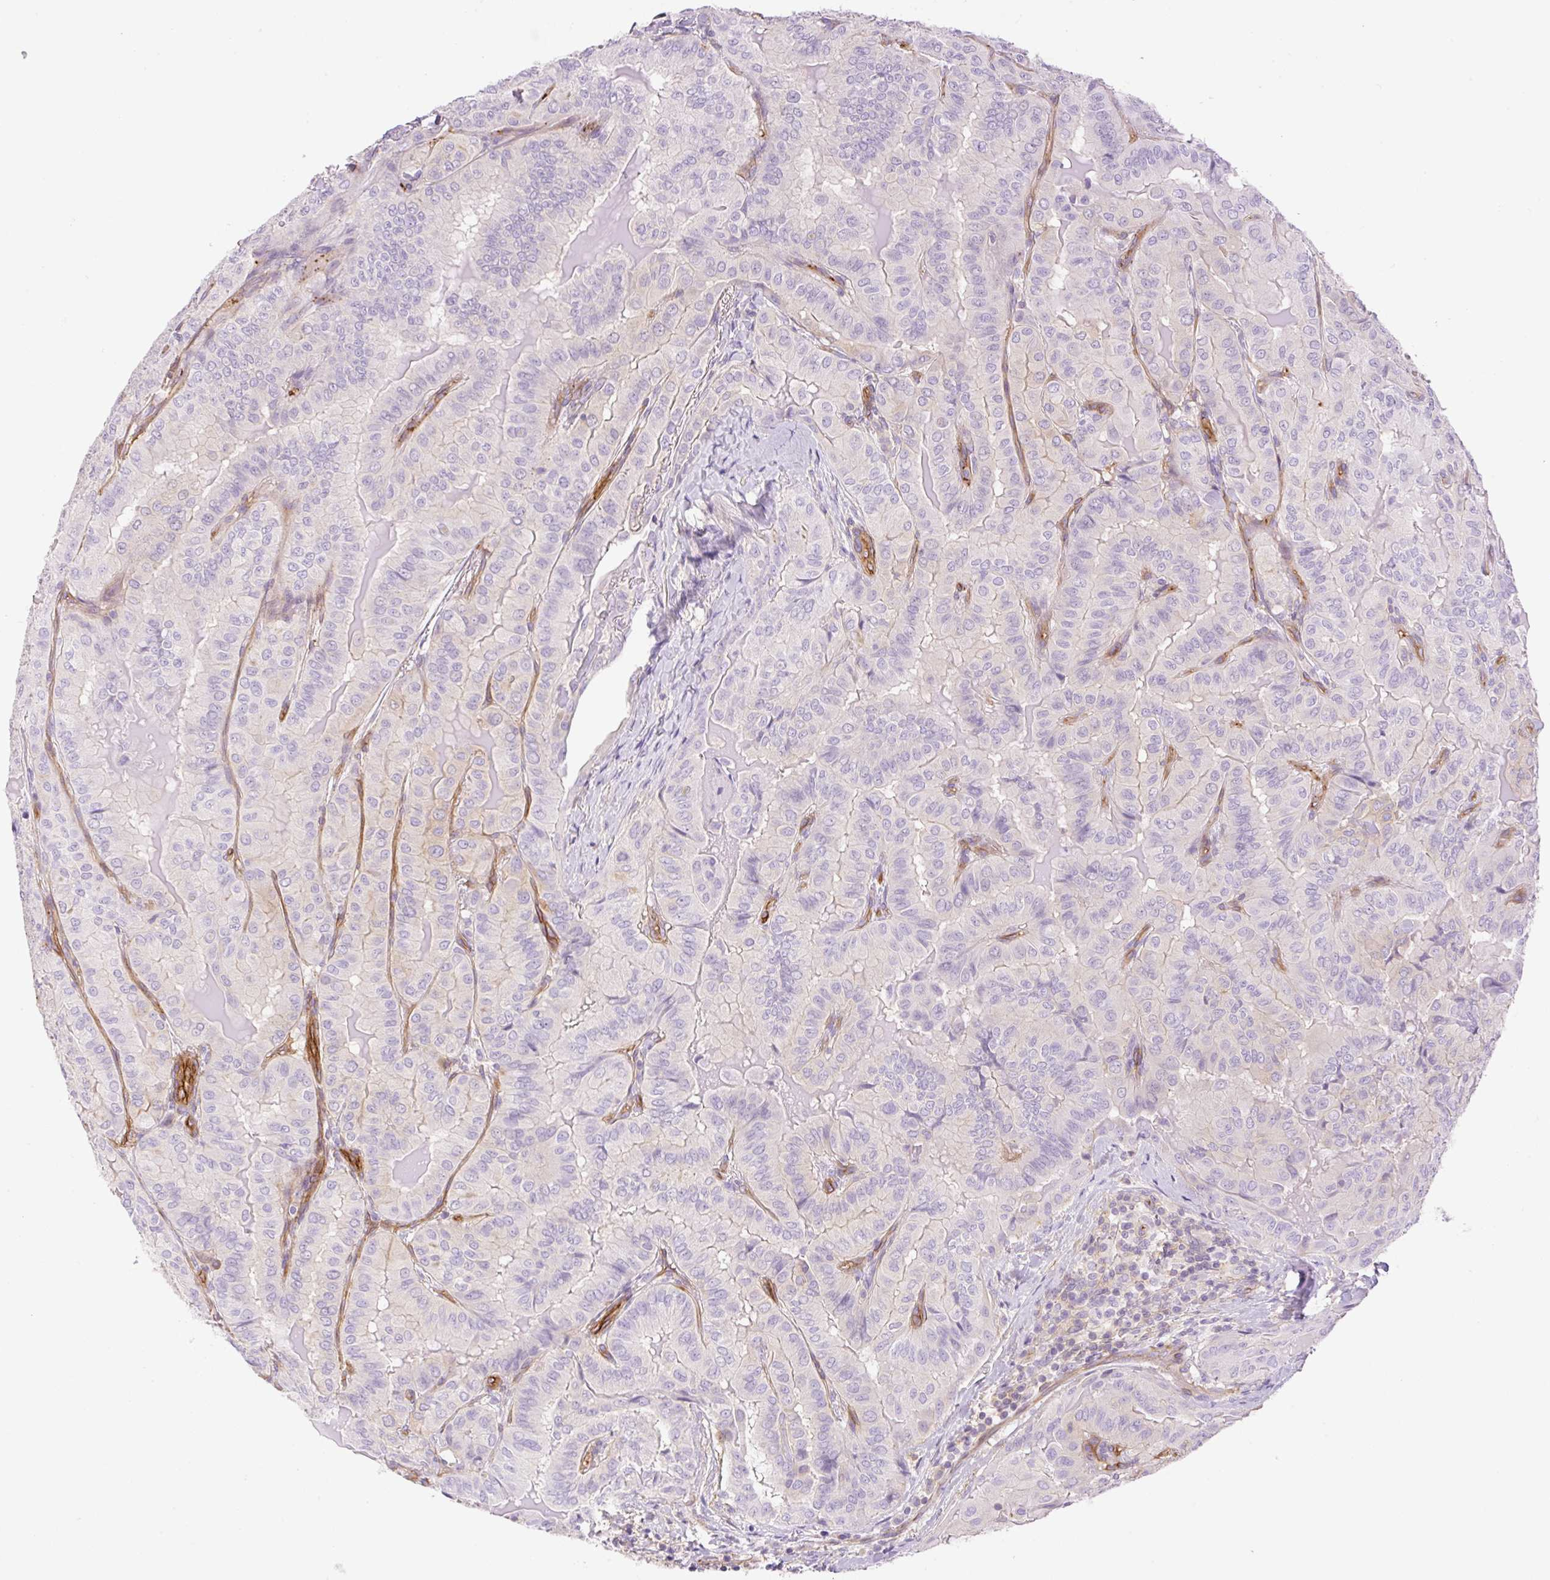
{"staining": {"intensity": "weak", "quantity": "<25%", "location": "cytoplasmic/membranous"}, "tissue": "thyroid cancer", "cell_type": "Tumor cells", "image_type": "cancer", "snomed": [{"axis": "morphology", "description": "Papillary adenocarcinoma, NOS"}, {"axis": "topography", "description": "Thyroid gland"}], "caption": "Thyroid papillary adenocarcinoma was stained to show a protein in brown. There is no significant staining in tumor cells.", "gene": "EHD3", "patient": {"sex": "female", "age": 68}}